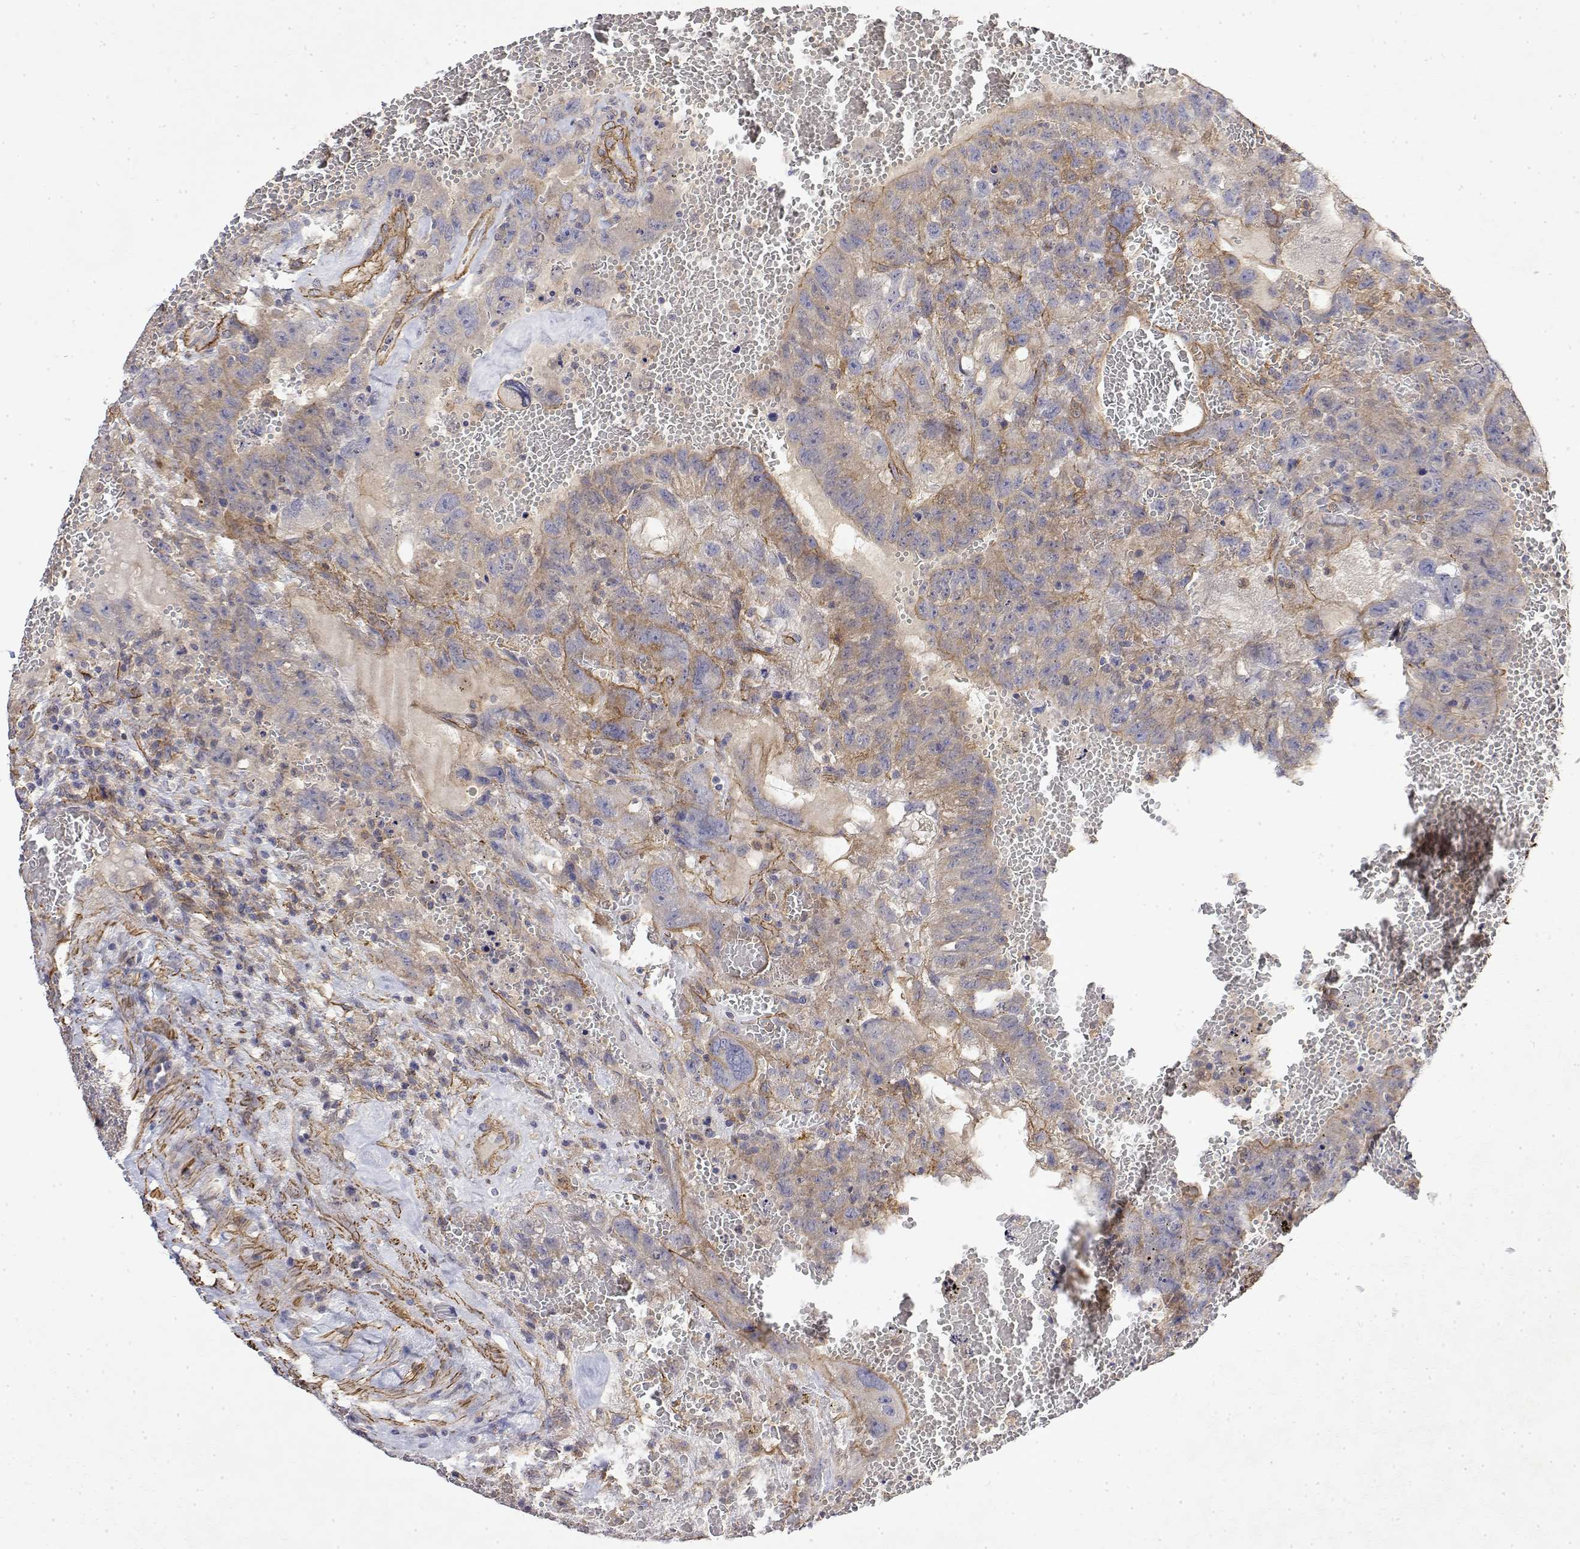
{"staining": {"intensity": "moderate", "quantity": "<25%", "location": "cytoplasmic/membranous"}, "tissue": "testis cancer", "cell_type": "Tumor cells", "image_type": "cancer", "snomed": [{"axis": "morphology", "description": "Carcinoma, Embryonal, NOS"}, {"axis": "topography", "description": "Testis"}], "caption": "Protein staining shows moderate cytoplasmic/membranous expression in about <25% of tumor cells in embryonal carcinoma (testis).", "gene": "SOWAHD", "patient": {"sex": "male", "age": 26}}